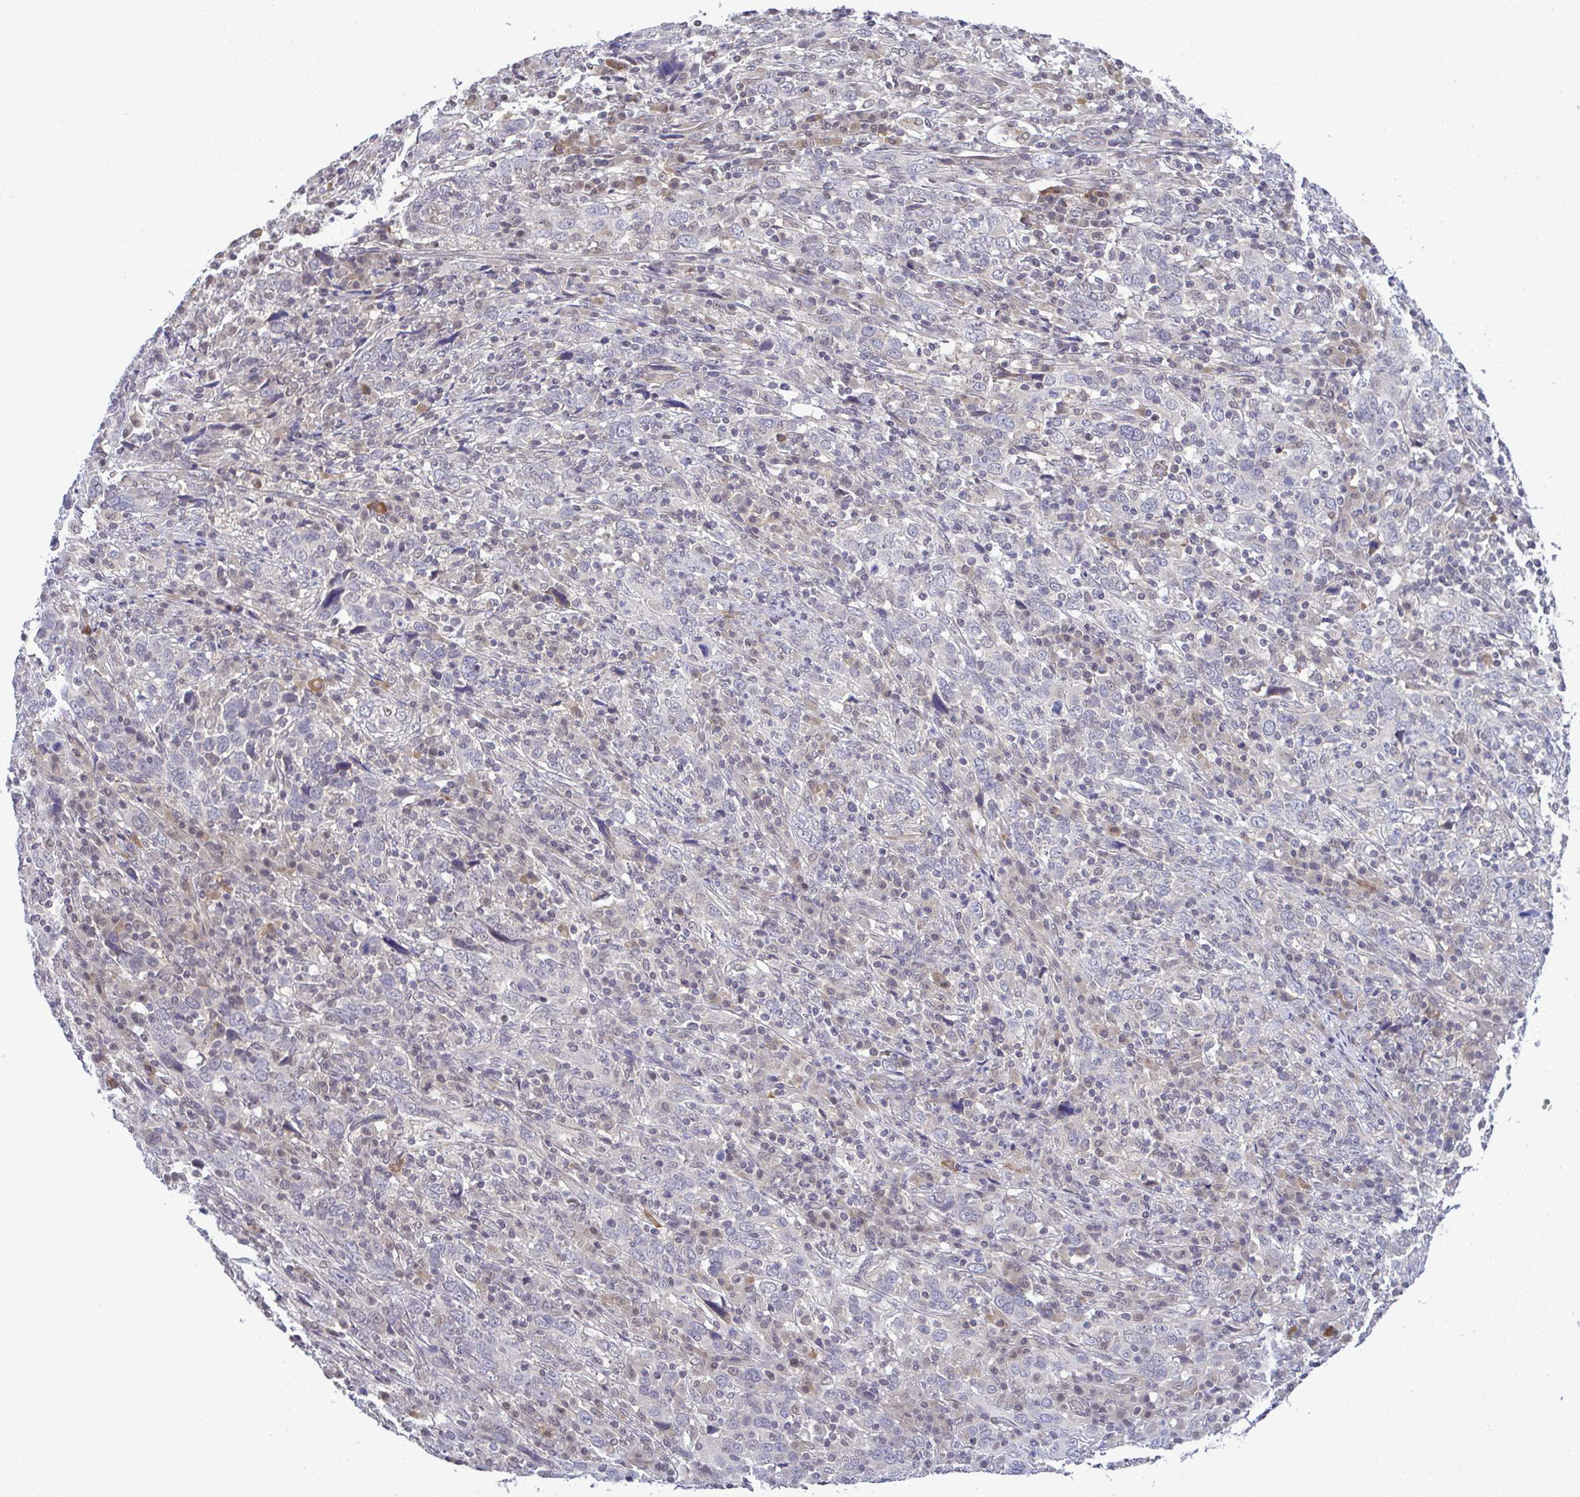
{"staining": {"intensity": "negative", "quantity": "none", "location": "none"}, "tissue": "cervical cancer", "cell_type": "Tumor cells", "image_type": "cancer", "snomed": [{"axis": "morphology", "description": "Squamous cell carcinoma, NOS"}, {"axis": "topography", "description": "Cervix"}], "caption": "Micrograph shows no protein positivity in tumor cells of squamous cell carcinoma (cervical) tissue. The staining is performed using DAB (3,3'-diaminobenzidine) brown chromogen with nuclei counter-stained in using hematoxylin.", "gene": "C9orf64", "patient": {"sex": "female", "age": 46}}